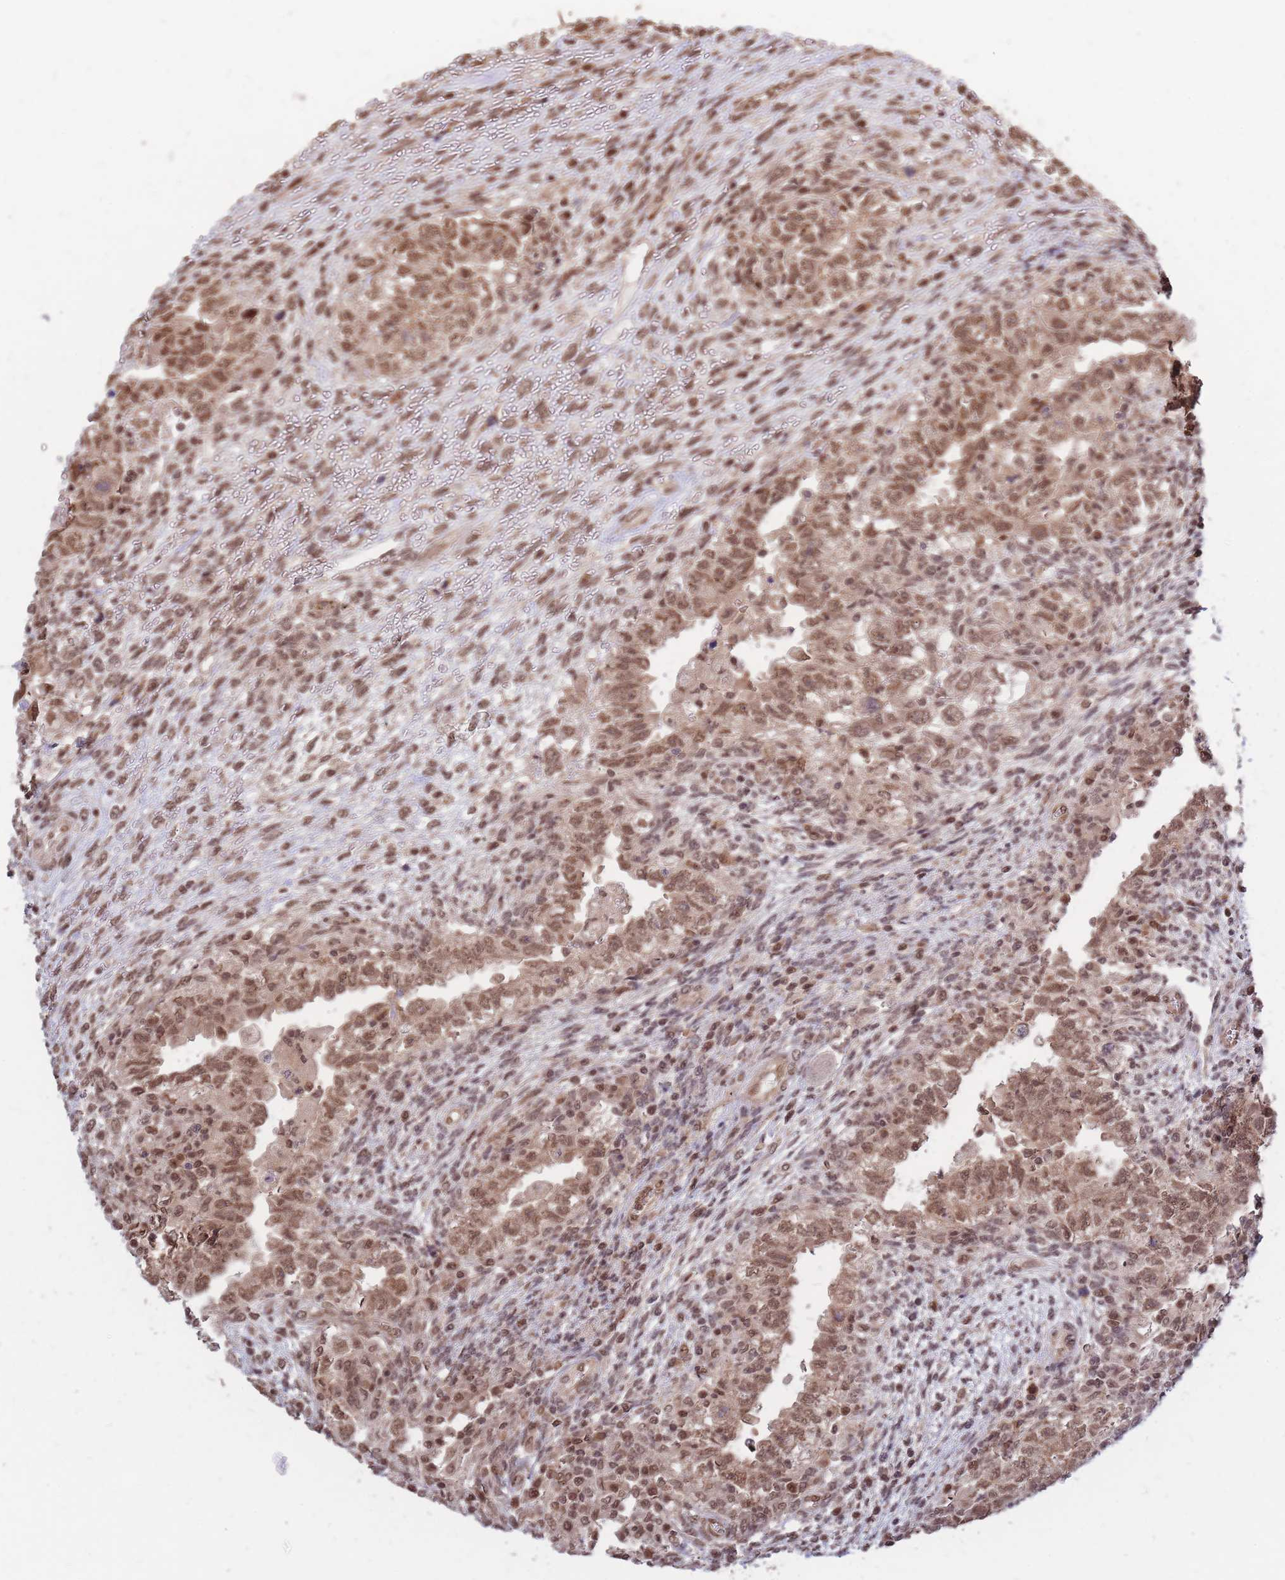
{"staining": {"intensity": "moderate", "quantity": ">75%", "location": "cytoplasmic/membranous,nuclear"}, "tissue": "testis cancer", "cell_type": "Tumor cells", "image_type": "cancer", "snomed": [{"axis": "morphology", "description": "Carcinoma, Embryonal, NOS"}, {"axis": "topography", "description": "Testis"}], "caption": "Testis cancer stained for a protein demonstrates moderate cytoplasmic/membranous and nuclear positivity in tumor cells.", "gene": "SRA1", "patient": {"sex": "male", "age": 26}}